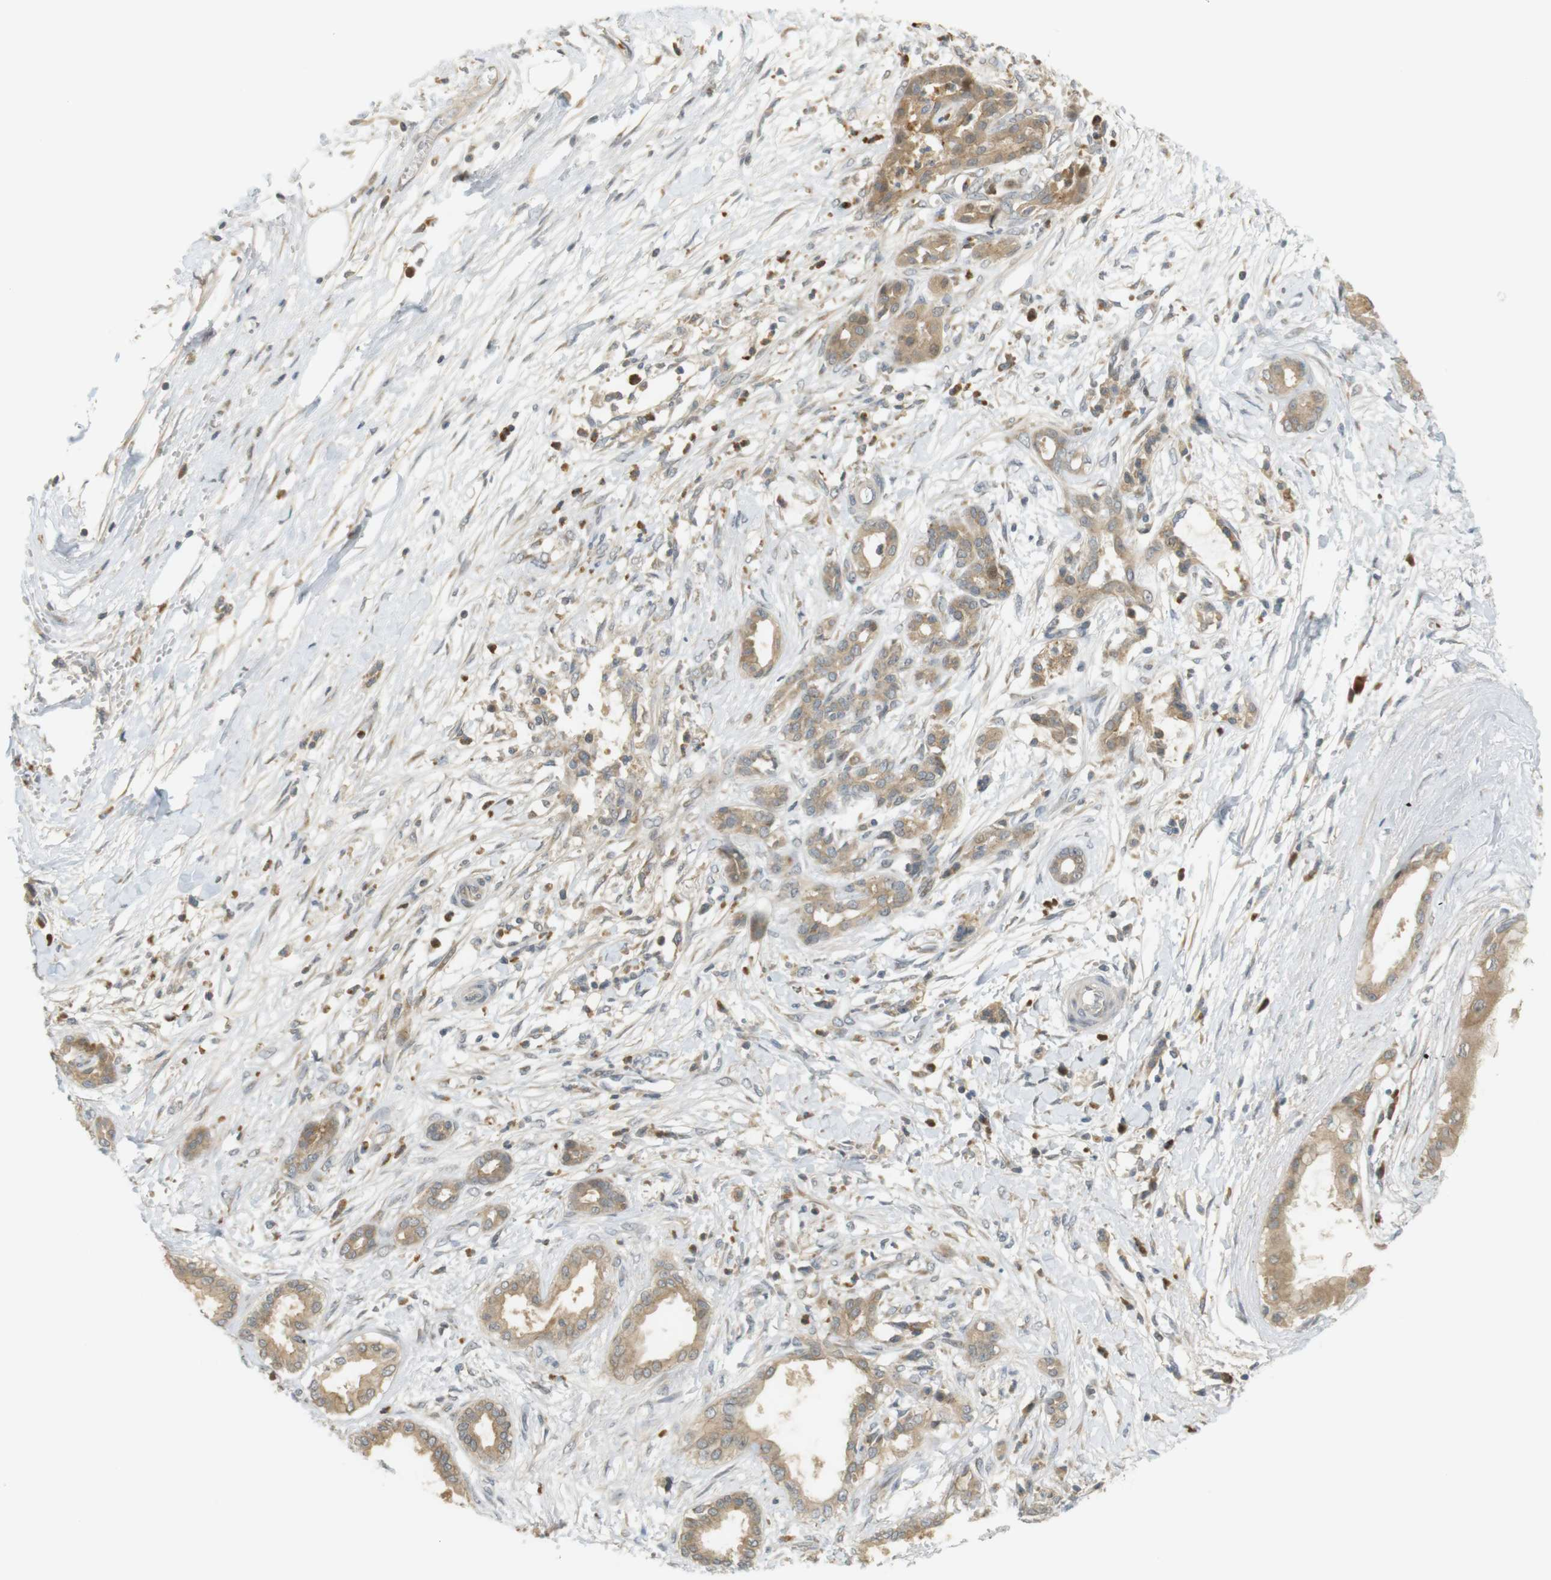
{"staining": {"intensity": "moderate", "quantity": ">75%", "location": "cytoplasmic/membranous"}, "tissue": "pancreatic cancer", "cell_type": "Tumor cells", "image_type": "cancer", "snomed": [{"axis": "morphology", "description": "Adenocarcinoma, NOS"}, {"axis": "topography", "description": "Pancreas"}], "caption": "Pancreatic adenocarcinoma was stained to show a protein in brown. There is medium levels of moderate cytoplasmic/membranous expression in about >75% of tumor cells.", "gene": "CLRN3", "patient": {"sex": "male", "age": 56}}